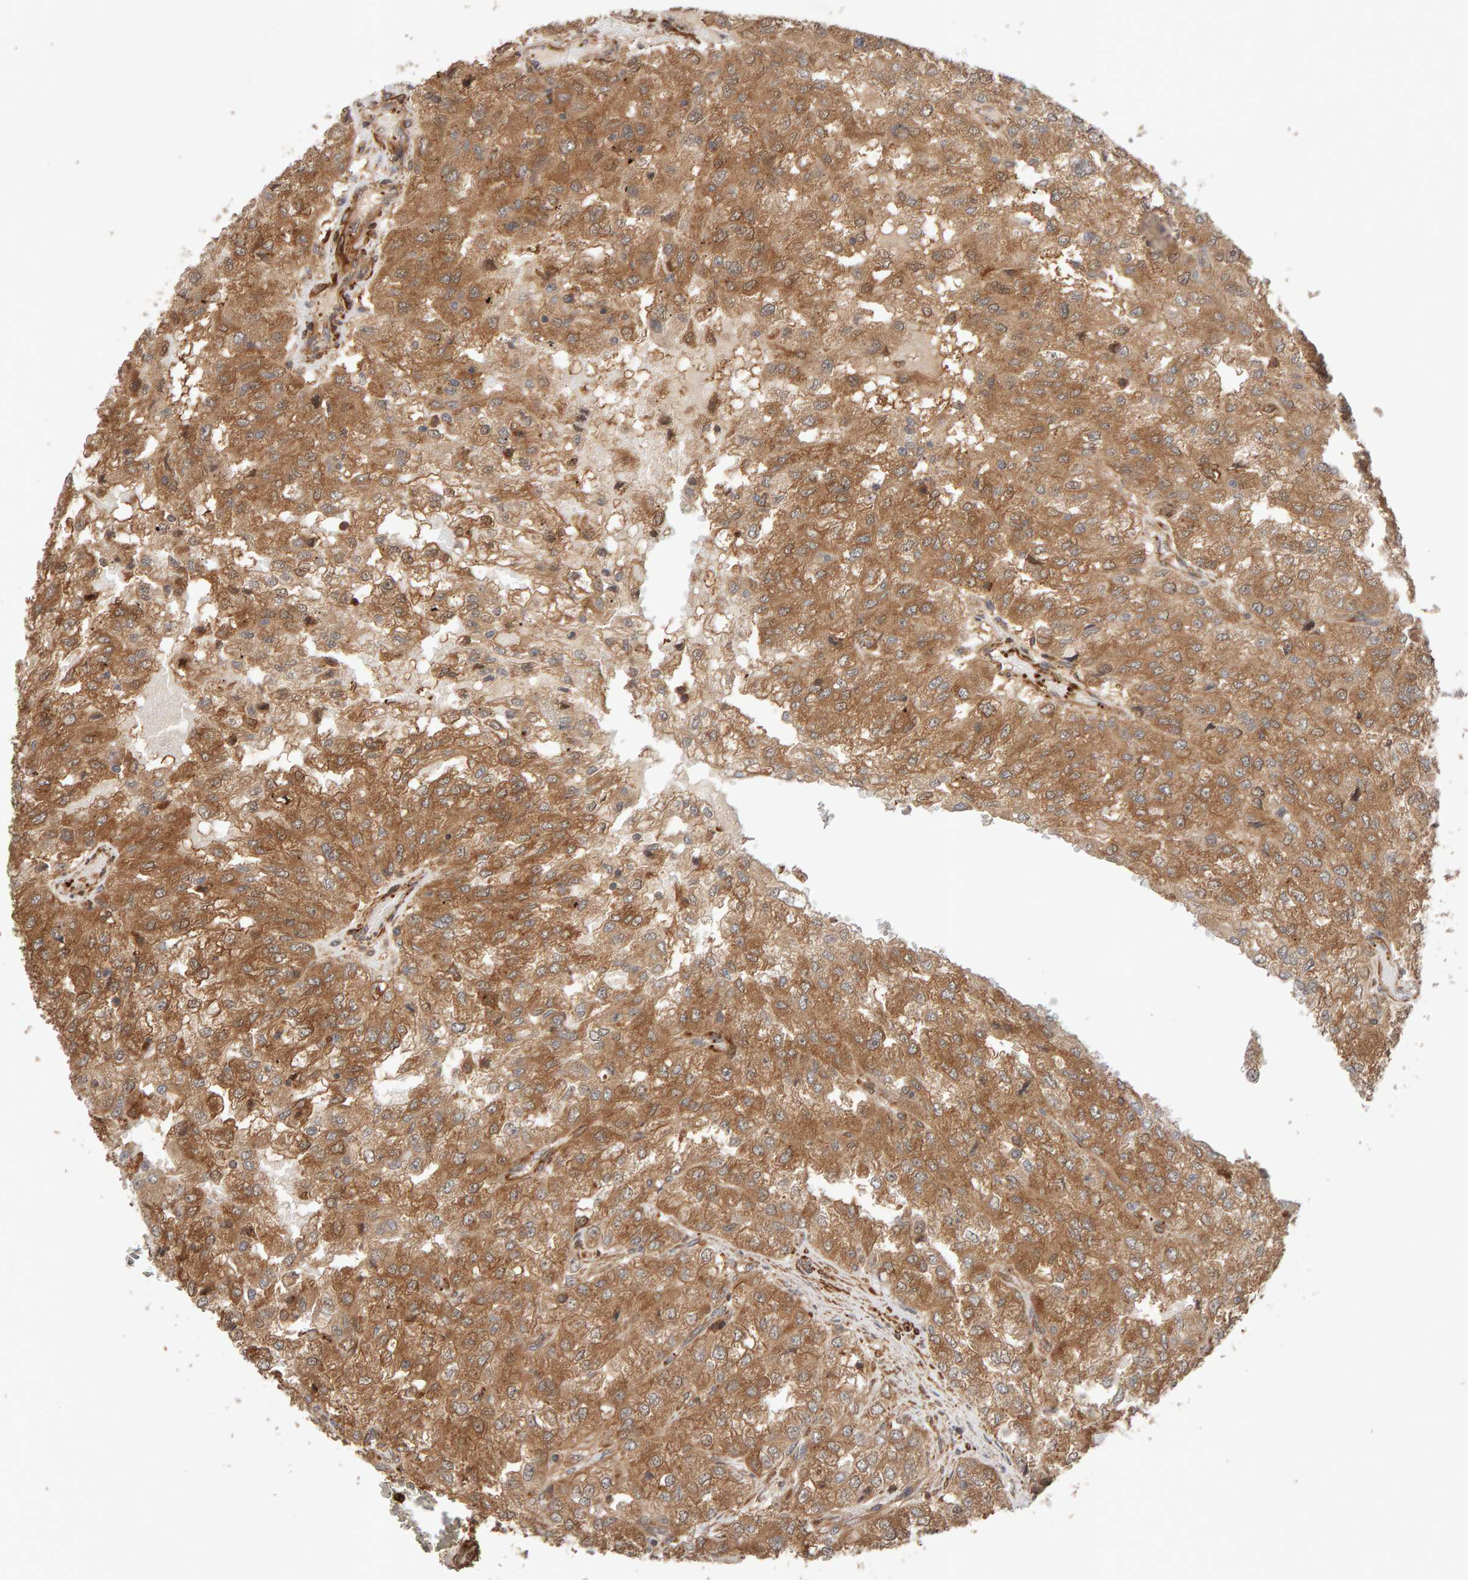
{"staining": {"intensity": "moderate", "quantity": ">75%", "location": "cytoplasmic/membranous"}, "tissue": "renal cancer", "cell_type": "Tumor cells", "image_type": "cancer", "snomed": [{"axis": "morphology", "description": "Adenocarcinoma, NOS"}, {"axis": "topography", "description": "Kidney"}], "caption": "Renal cancer (adenocarcinoma) stained with a protein marker displays moderate staining in tumor cells.", "gene": "SYNRG", "patient": {"sex": "female", "age": 54}}